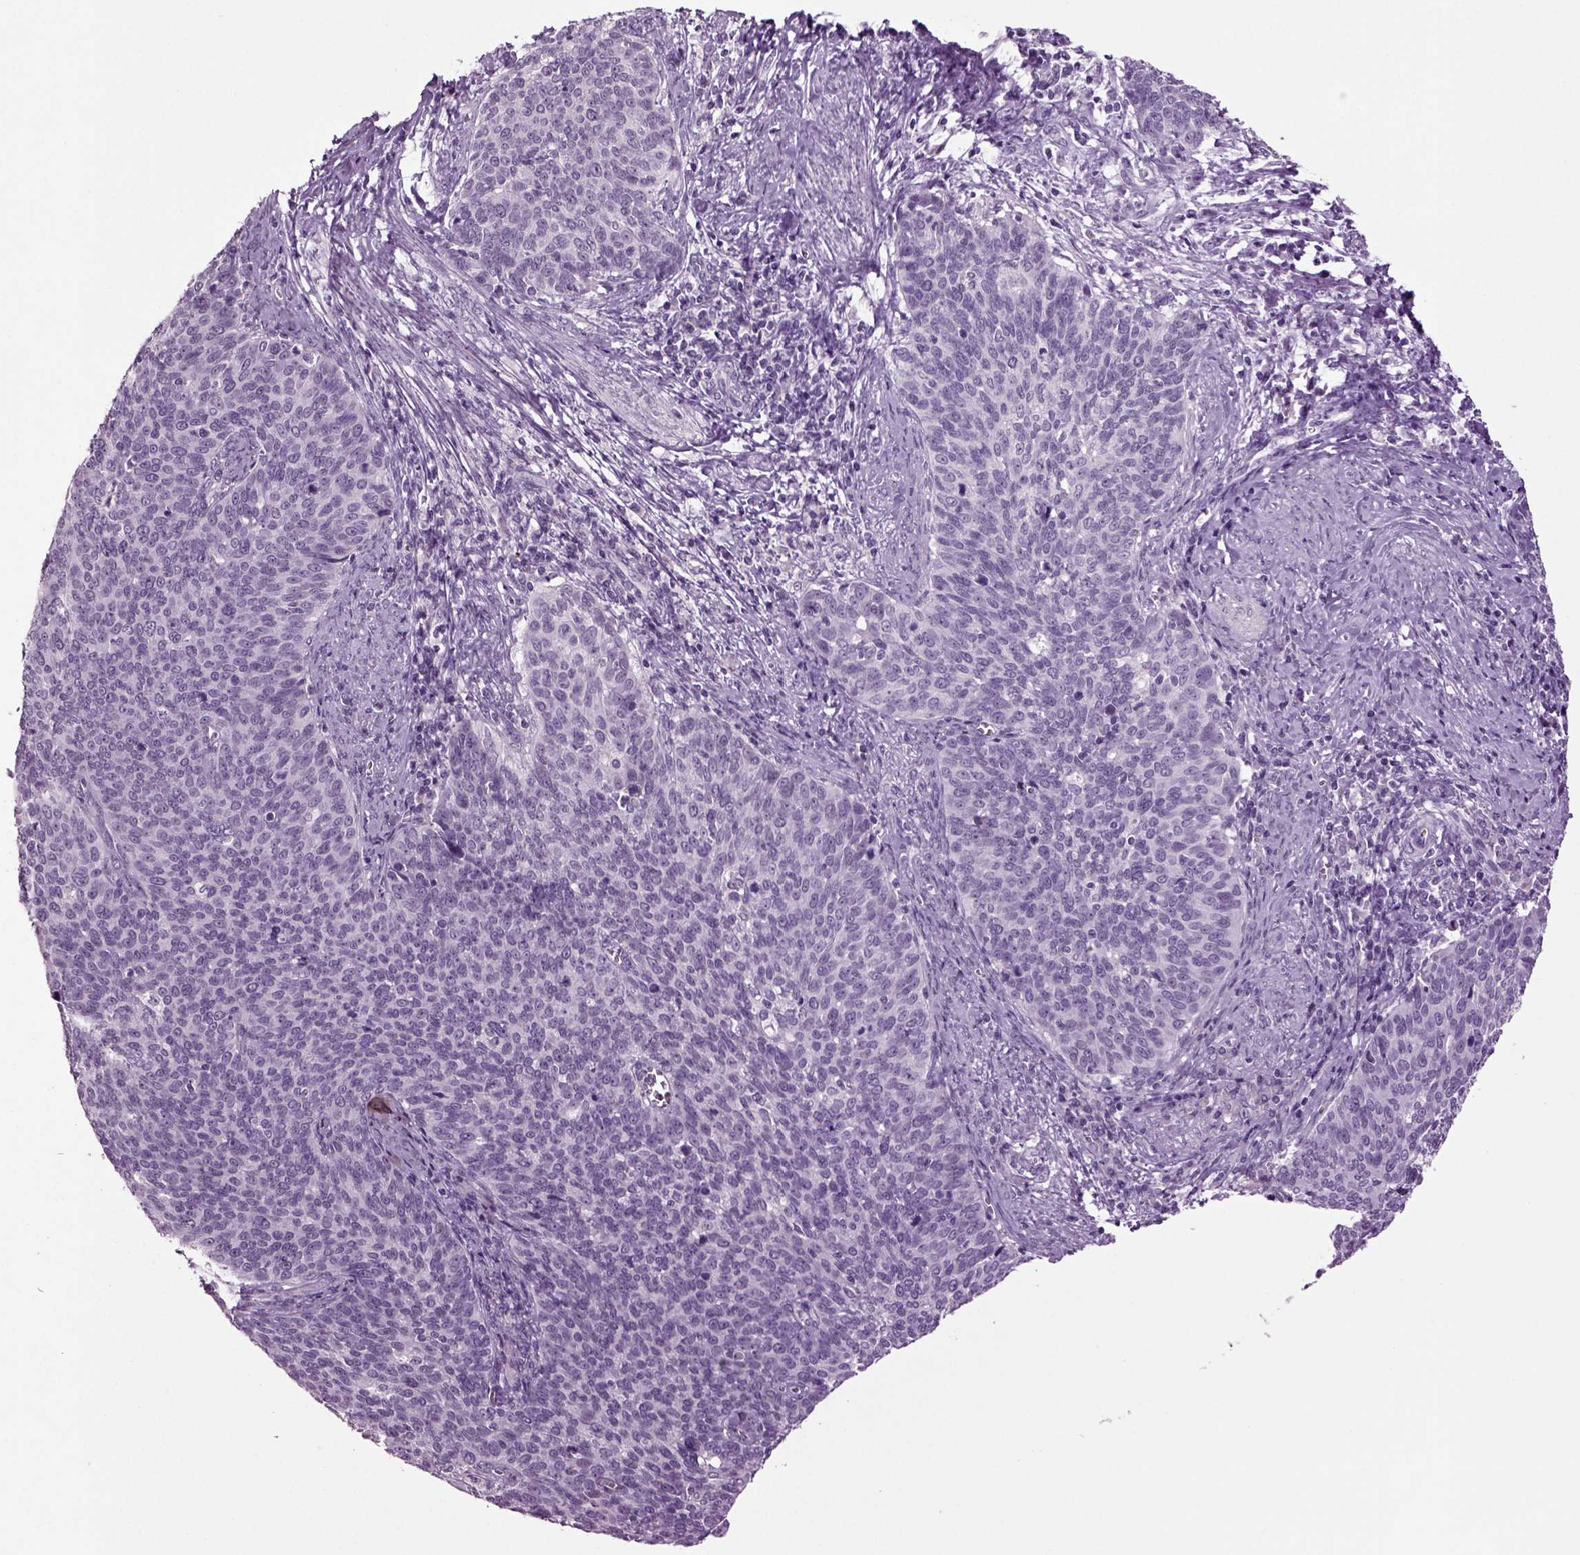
{"staining": {"intensity": "negative", "quantity": "none", "location": "none"}, "tissue": "cervical cancer", "cell_type": "Tumor cells", "image_type": "cancer", "snomed": [{"axis": "morphology", "description": "Normal tissue, NOS"}, {"axis": "morphology", "description": "Squamous cell carcinoma, NOS"}, {"axis": "topography", "description": "Cervix"}], "caption": "The image displays no significant positivity in tumor cells of squamous cell carcinoma (cervical).", "gene": "SLC17A6", "patient": {"sex": "female", "age": 39}}